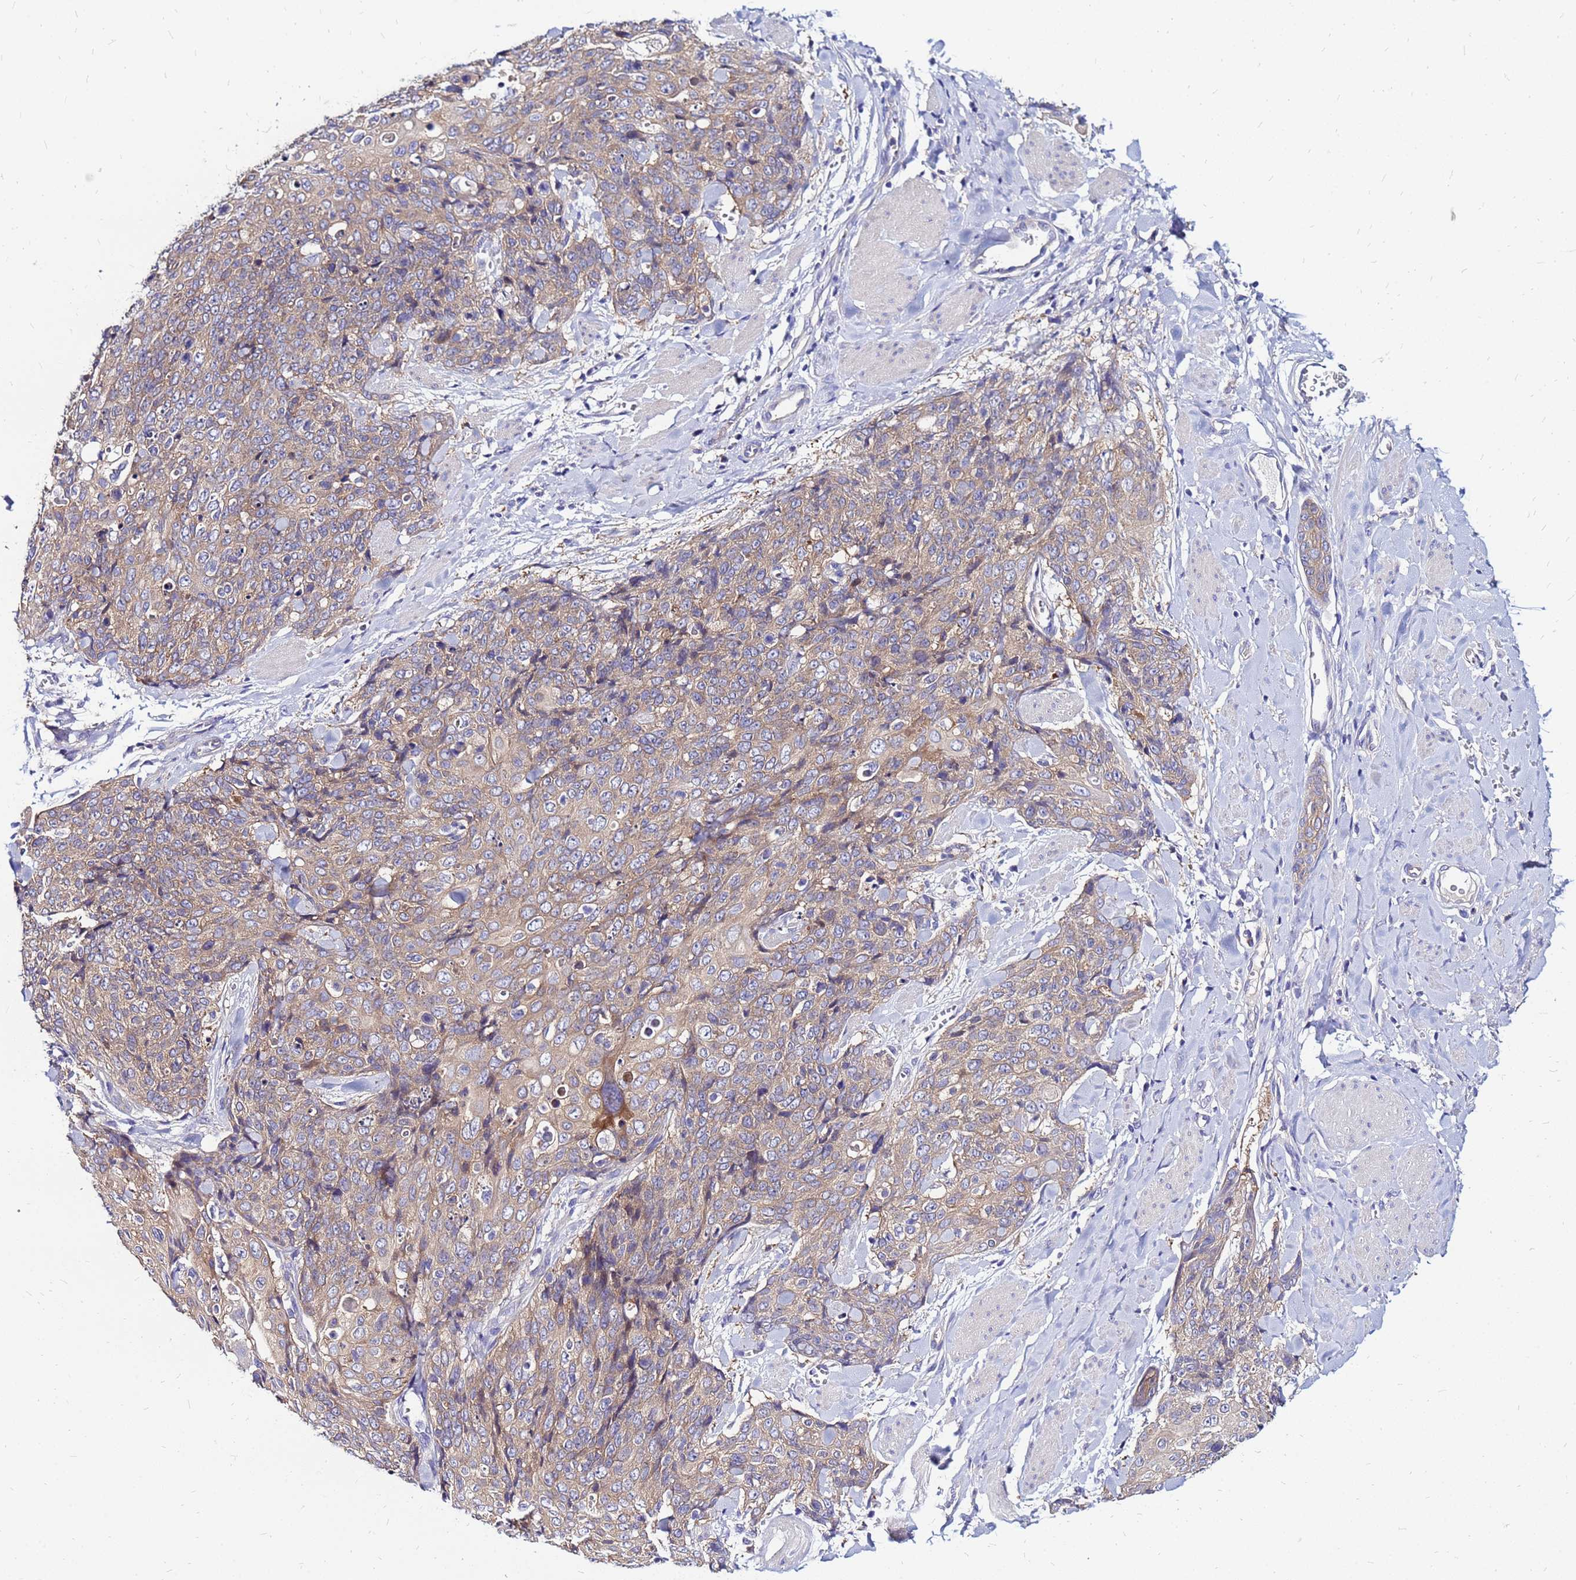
{"staining": {"intensity": "weak", "quantity": ">75%", "location": "cytoplasmic/membranous"}, "tissue": "skin cancer", "cell_type": "Tumor cells", "image_type": "cancer", "snomed": [{"axis": "morphology", "description": "Squamous cell carcinoma, NOS"}, {"axis": "topography", "description": "Skin"}, {"axis": "topography", "description": "Vulva"}], "caption": "Immunohistochemical staining of skin cancer reveals low levels of weak cytoplasmic/membranous protein staining in approximately >75% of tumor cells.", "gene": "ARHGEF5", "patient": {"sex": "female", "age": 85}}